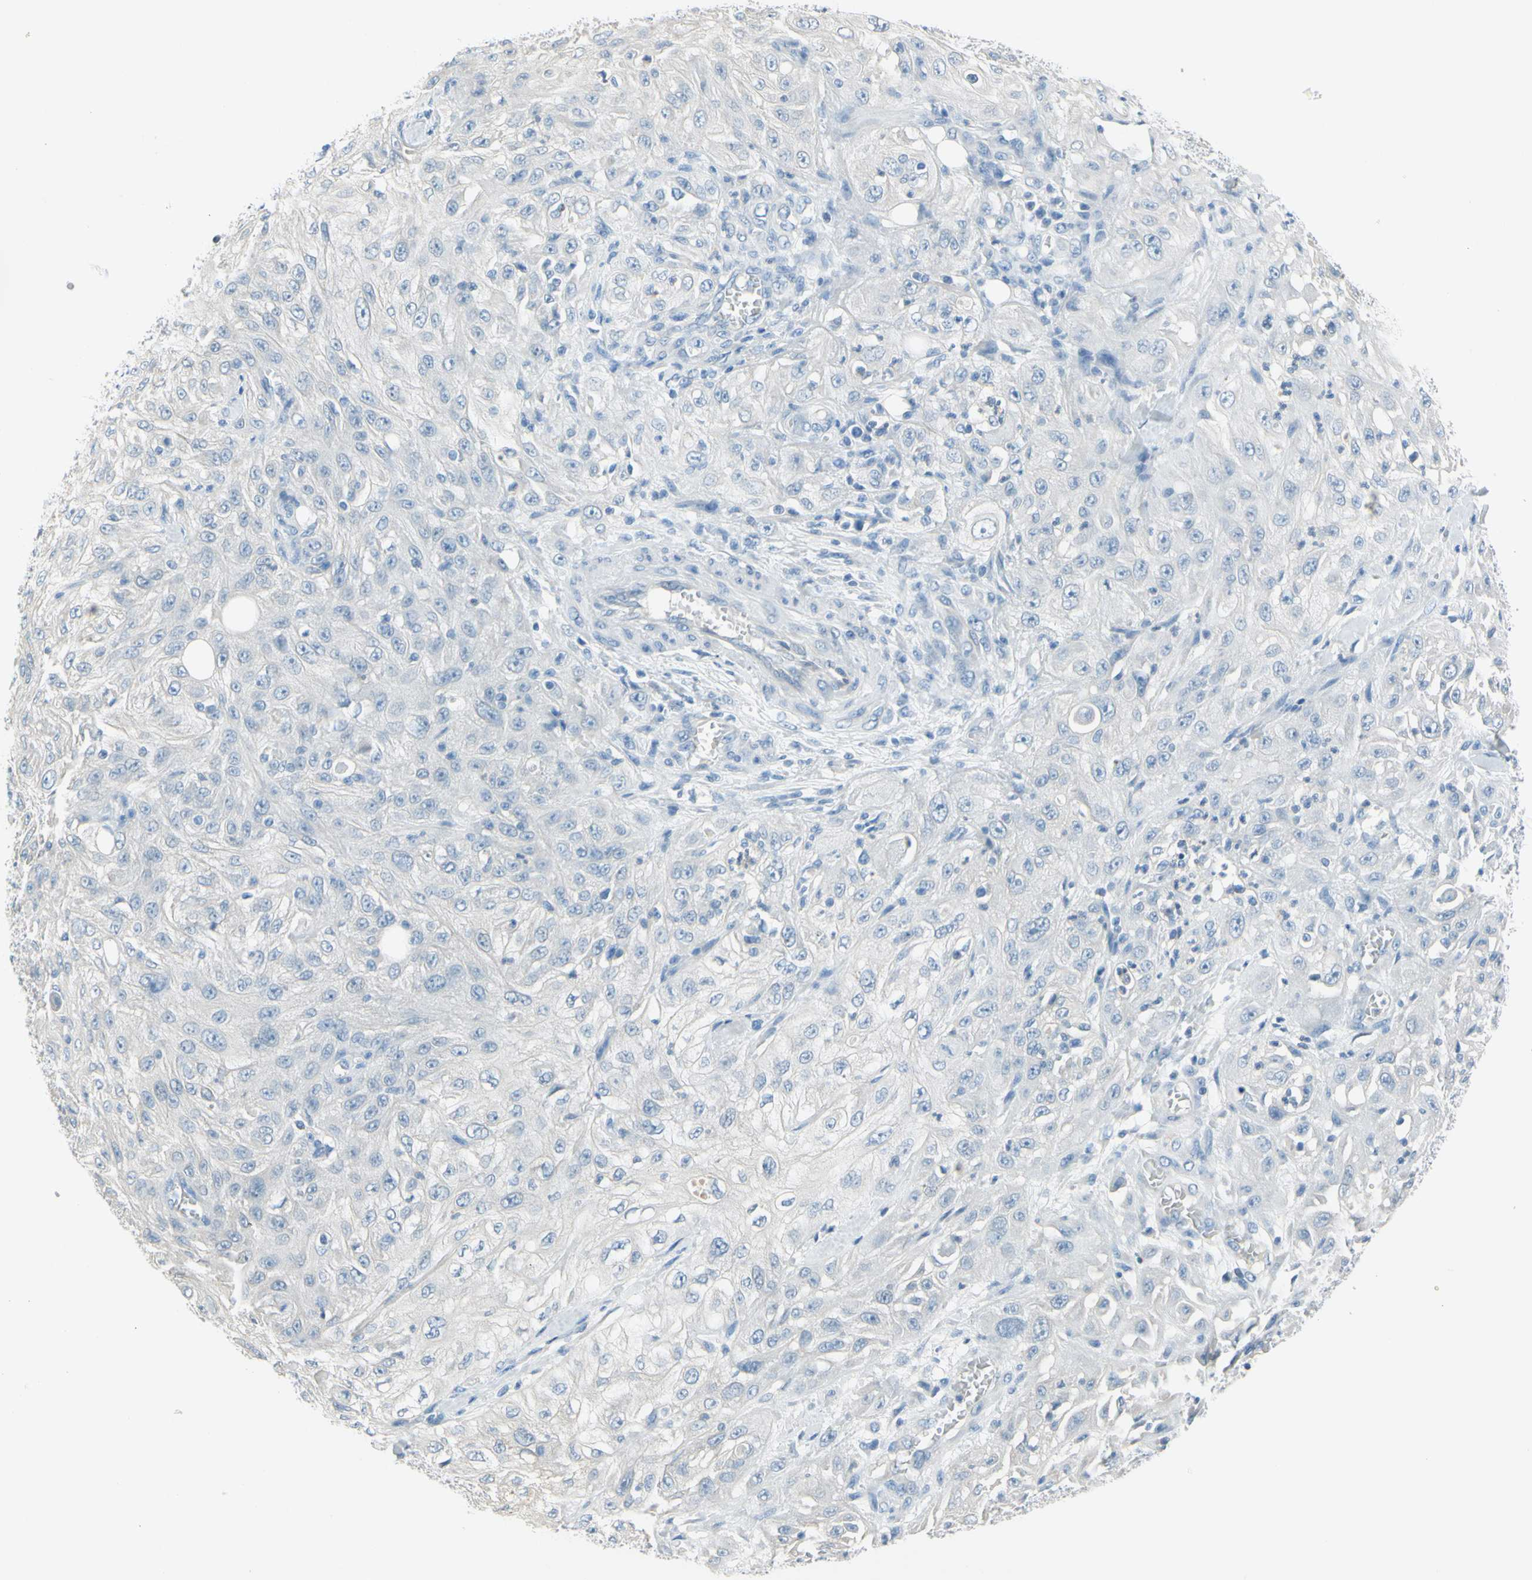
{"staining": {"intensity": "negative", "quantity": "none", "location": "none"}, "tissue": "skin cancer", "cell_type": "Tumor cells", "image_type": "cancer", "snomed": [{"axis": "morphology", "description": "Squamous cell carcinoma, NOS"}, {"axis": "morphology", "description": "Squamous cell carcinoma, metastatic, NOS"}, {"axis": "topography", "description": "Skin"}, {"axis": "topography", "description": "Lymph node"}], "caption": "A high-resolution image shows immunohistochemistry staining of squamous cell carcinoma (skin), which reveals no significant staining in tumor cells.", "gene": "DCT", "patient": {"sex": "male", "age": 75}}